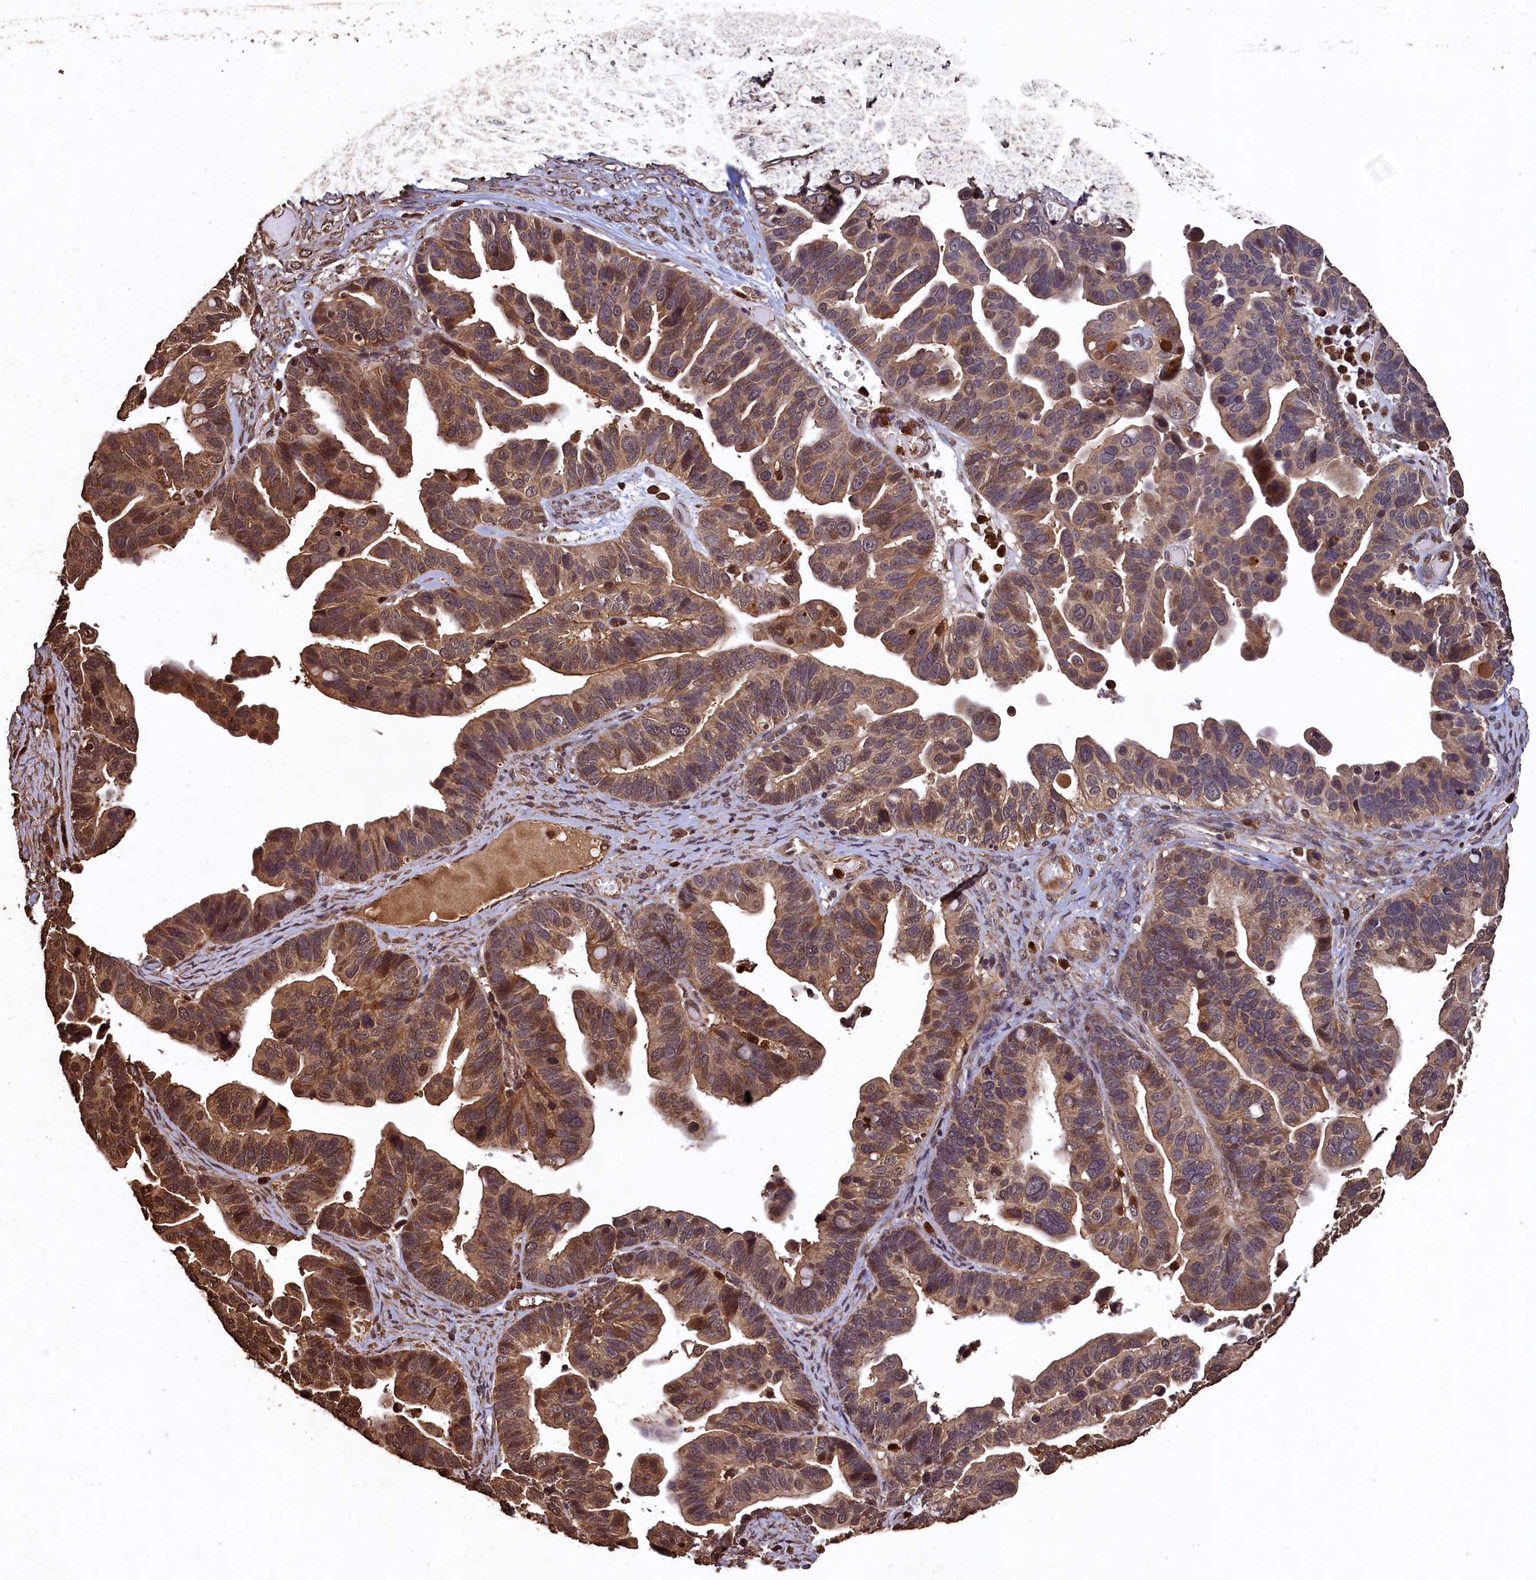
{"staining": {"intensity": "moderate", "quantity": ">75%", "location": "cytoplasmic/membranous,nuclear"}, "tissue": "ovarian cancer", "cell_type": "Tumor cells", "image_type": "cancer", "snomed": [{"axis": "morphology", "description": "Cystadenocarcinoma, serous, NOS"}, {"axis": "topography", "description": "Ovary"}], "caption": "Tumor cells exhibit moderate cytoplasmic/membranous and nuclear expression in about >75% of cells in serous cystadenocarcinoma (ovarian).", "gene": "CEP57L1", "patient": {"sex": "female", "age": 56}}